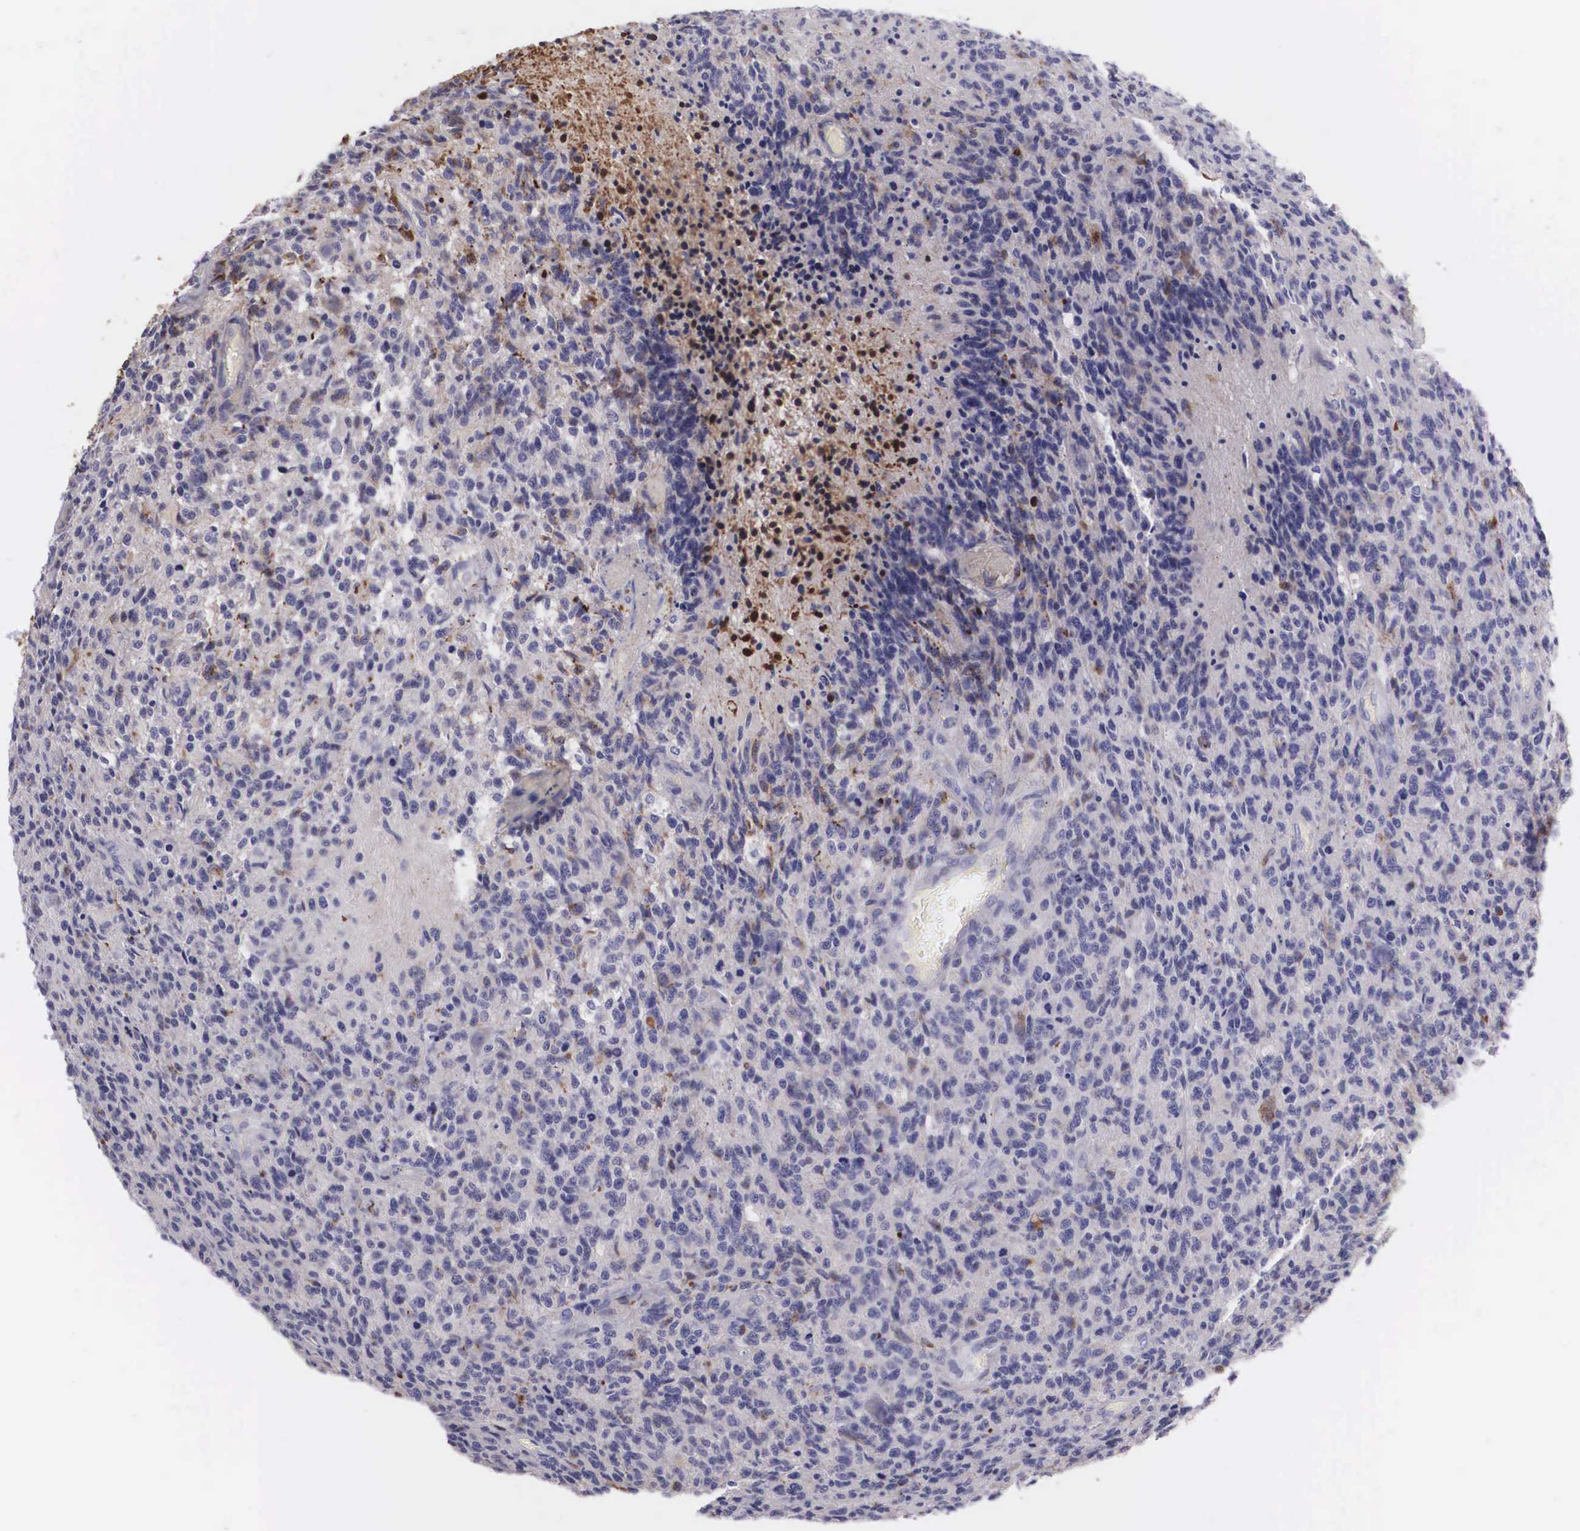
{"staining": {"intensity": "moderate", "quantity": "<25%", "location": "cytoplasmic/membranous"}, "tissue": "glioma", "cell_type": "Tumor cells", "image_type": "cancer", "snomed": [{"axis": "morphology", "description": "Glioma, malignant, High grade"}, {"axis": "topography", "description": "Brain"}], "caption": "A low amount of moderate cytoplasmic/membranous staining is identified in about <25% of tumor cells in glioma tissue.", "gene": "CLU", "patient": {"sex": "male", "age": 36}}